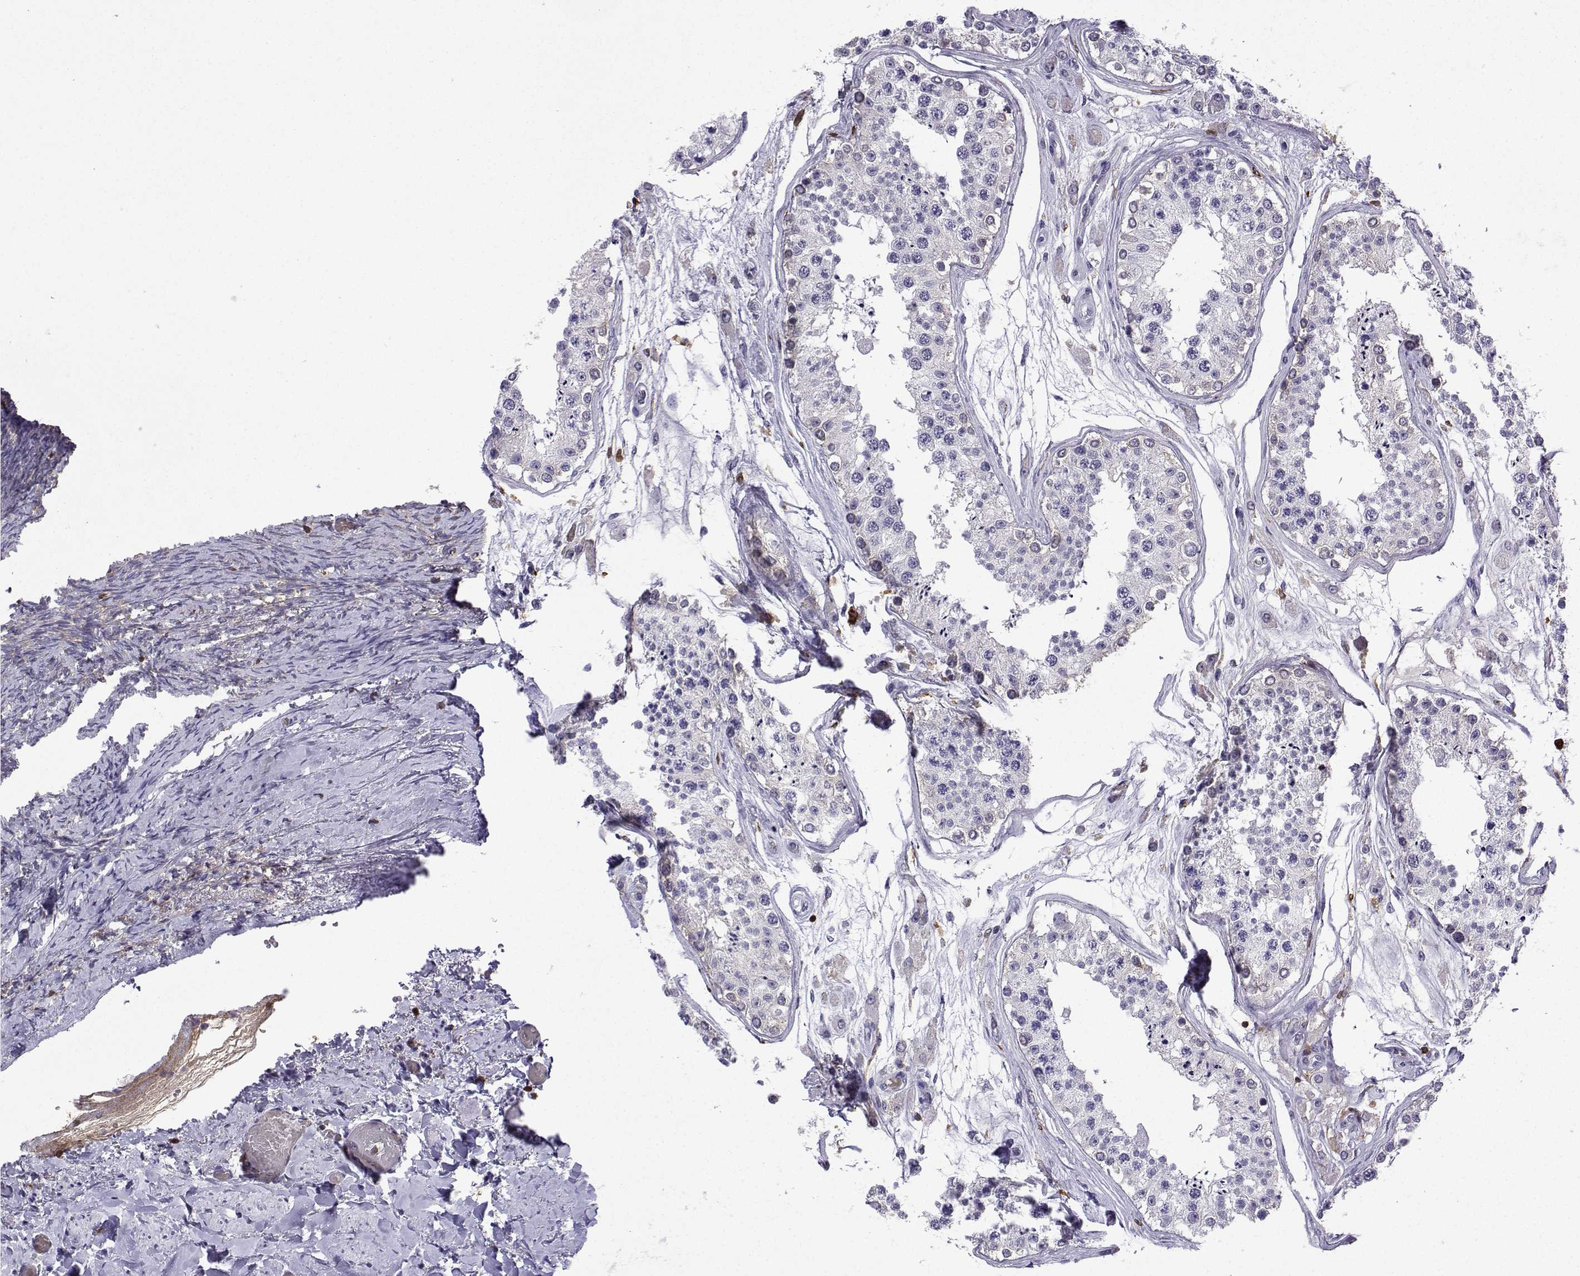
{"staining": {"intensity": "weak", "quantity": "<25%", "location": "cytoplasmic/membranous"}, "tissue": "testis", "cell_type": "Cells in seminiferous ducts", "image_type": "normal", "snomed": [{"axis": "morphology", "description": "Normal tissue, NOS"}, {"axis": "topography", "description": "Testis"}], "caption": "This is a micrograph of IHC staining of benign testis, which shows no expression in cells in seminiferous ducts. The staining was performed using DAB (3,3'-diaminobenzidine) to visualize the protein expression in brown, while the nuclei were stained in blue with hematoxylin (Magnification: 20x).", "gene": "DOCK10", "patient": {"sex": "male", "age": 25}}